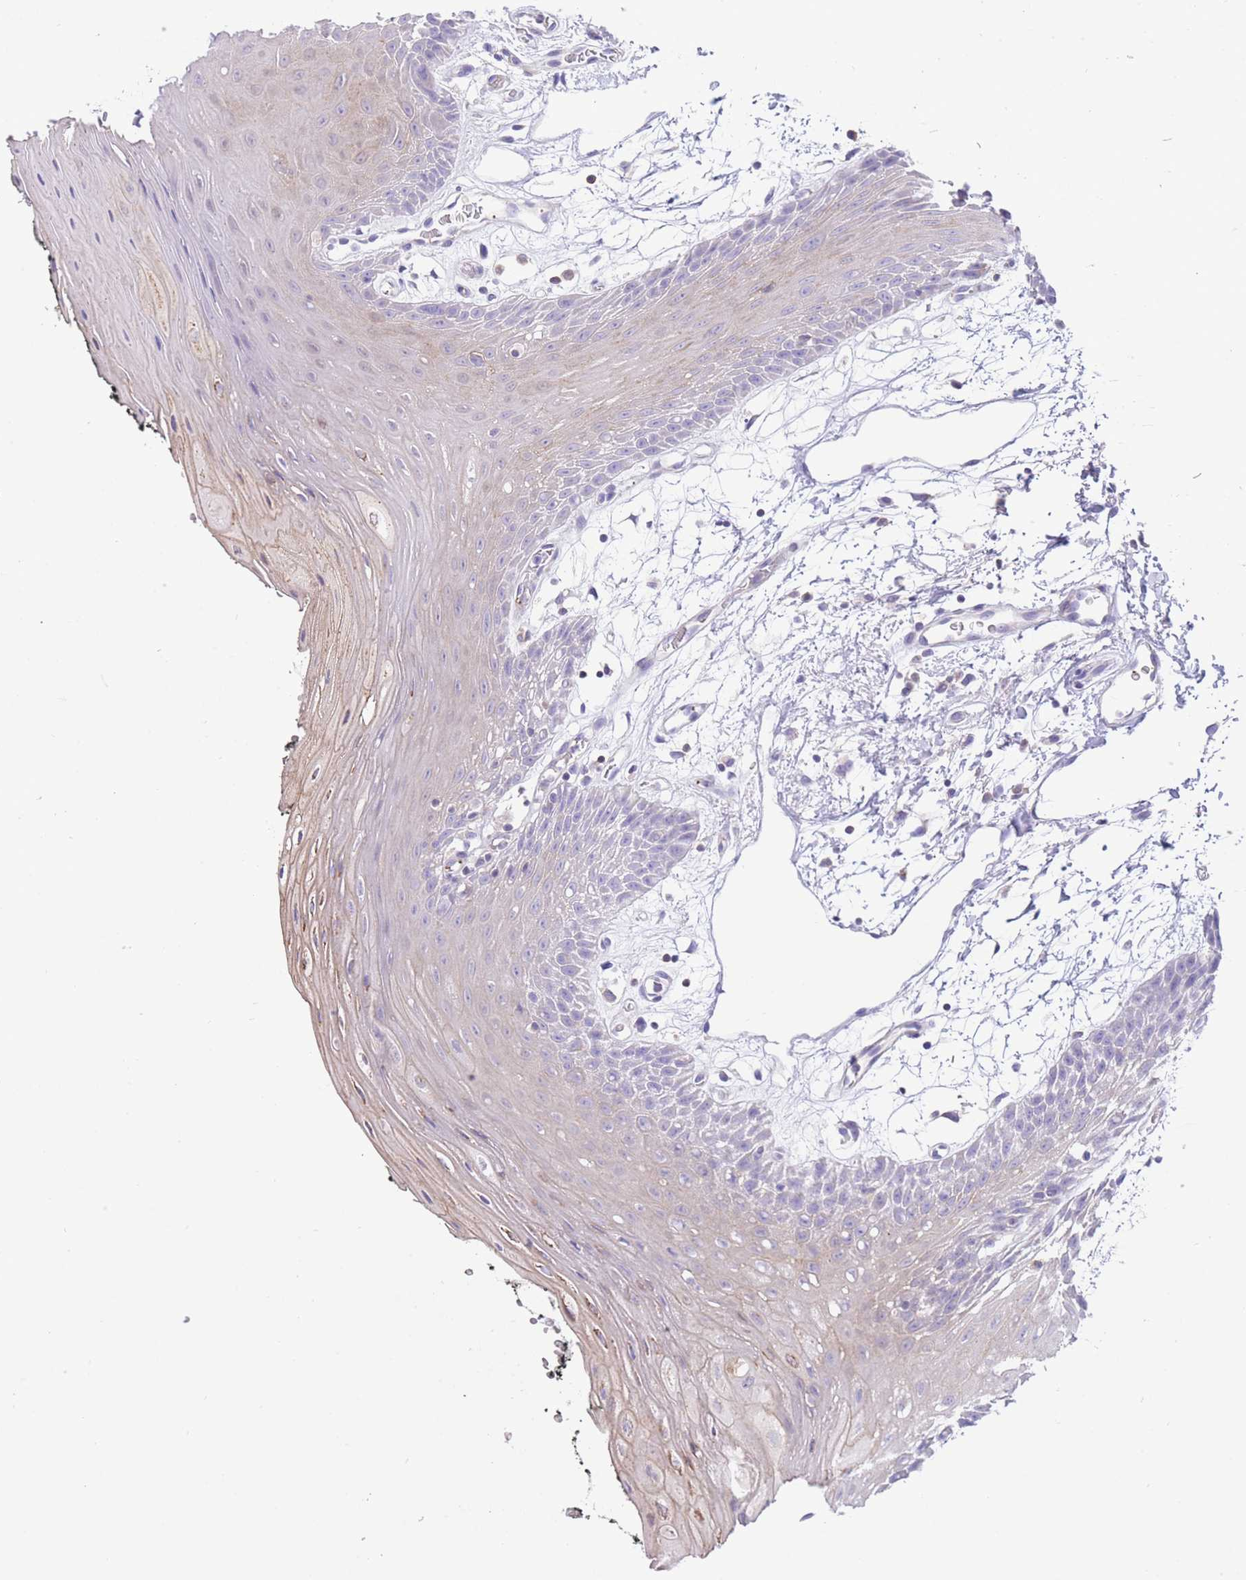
{"staining": {"intensity": "weak", "quantity": "<25%", "location": "cytoplasmic/membranous"}, "tissue": "oral mucosa", "cell_type": "Squamous epithelial cells", "image_type": "normal", "snomed": [{"axis": "morphology", "description": "Normal tissue, NOS"}, {"axis": "topography", "description": "Oral tissue"}, {"axis": "topography", "description": "Tounge, NOS"}], "caption": "DAB (3,3'-diaminobenzidine) immunohistochemical staining of benign human oral mucosa shows no significant staining in squamous epithelial cells.", "gene": "ENSG00000289258", "patient": {"sex": "female", "age": 59}}